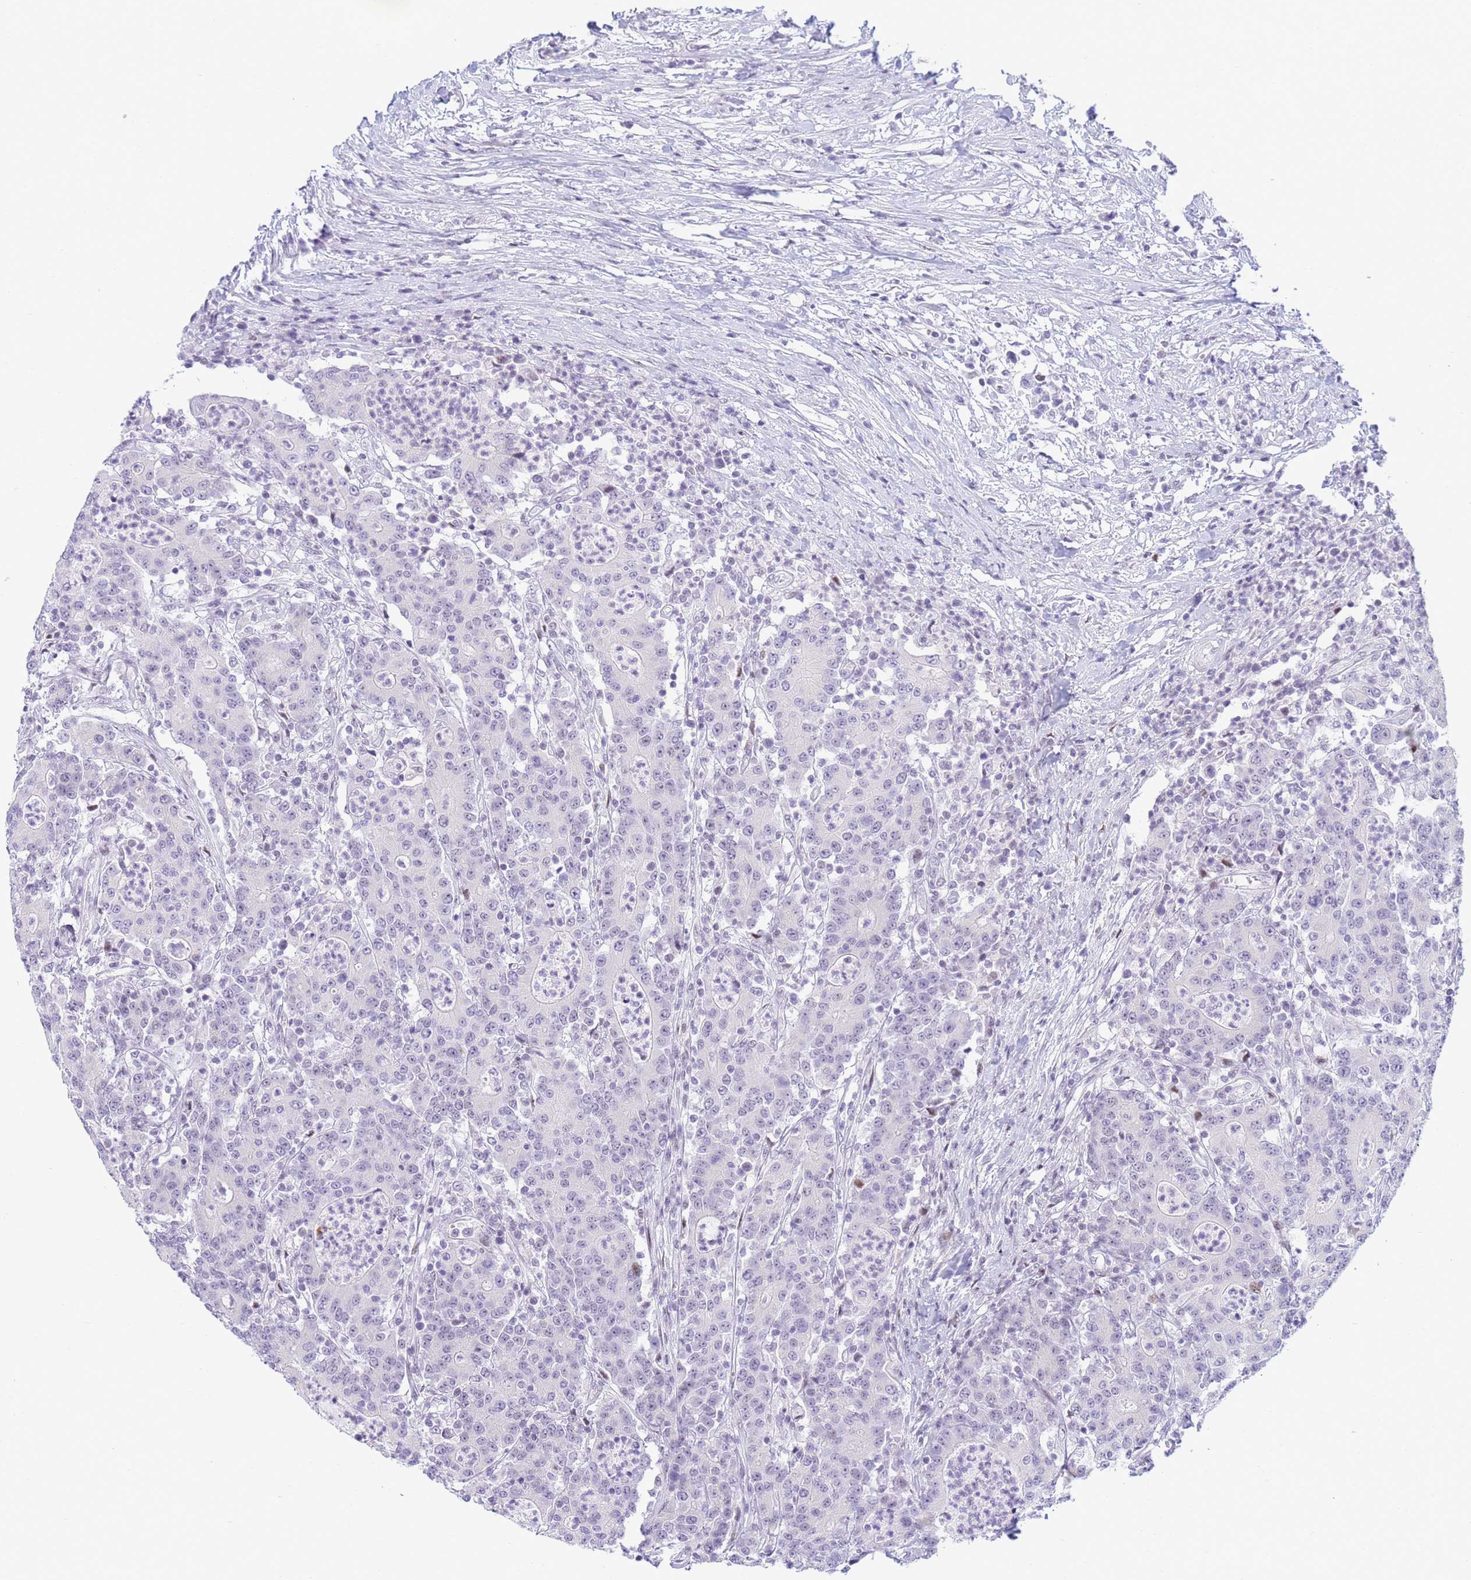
{"staining": {"intensity": "negative", "quantity": "none", "location": "none"}, "tissue": "colorectal cancer", "cell_type": "Tumor cells", "image_type": "cancer", "snomed": [{"axis": "morphology", "description": "Adenocarcinoma, NOS"}, {"axis": "topography", "description": "Colon"}], "caption": "Tumor cells show no significant expression in colorectal cancer.", "gene": "SNX20", "patient": {"sex": "male", "age": 83}}